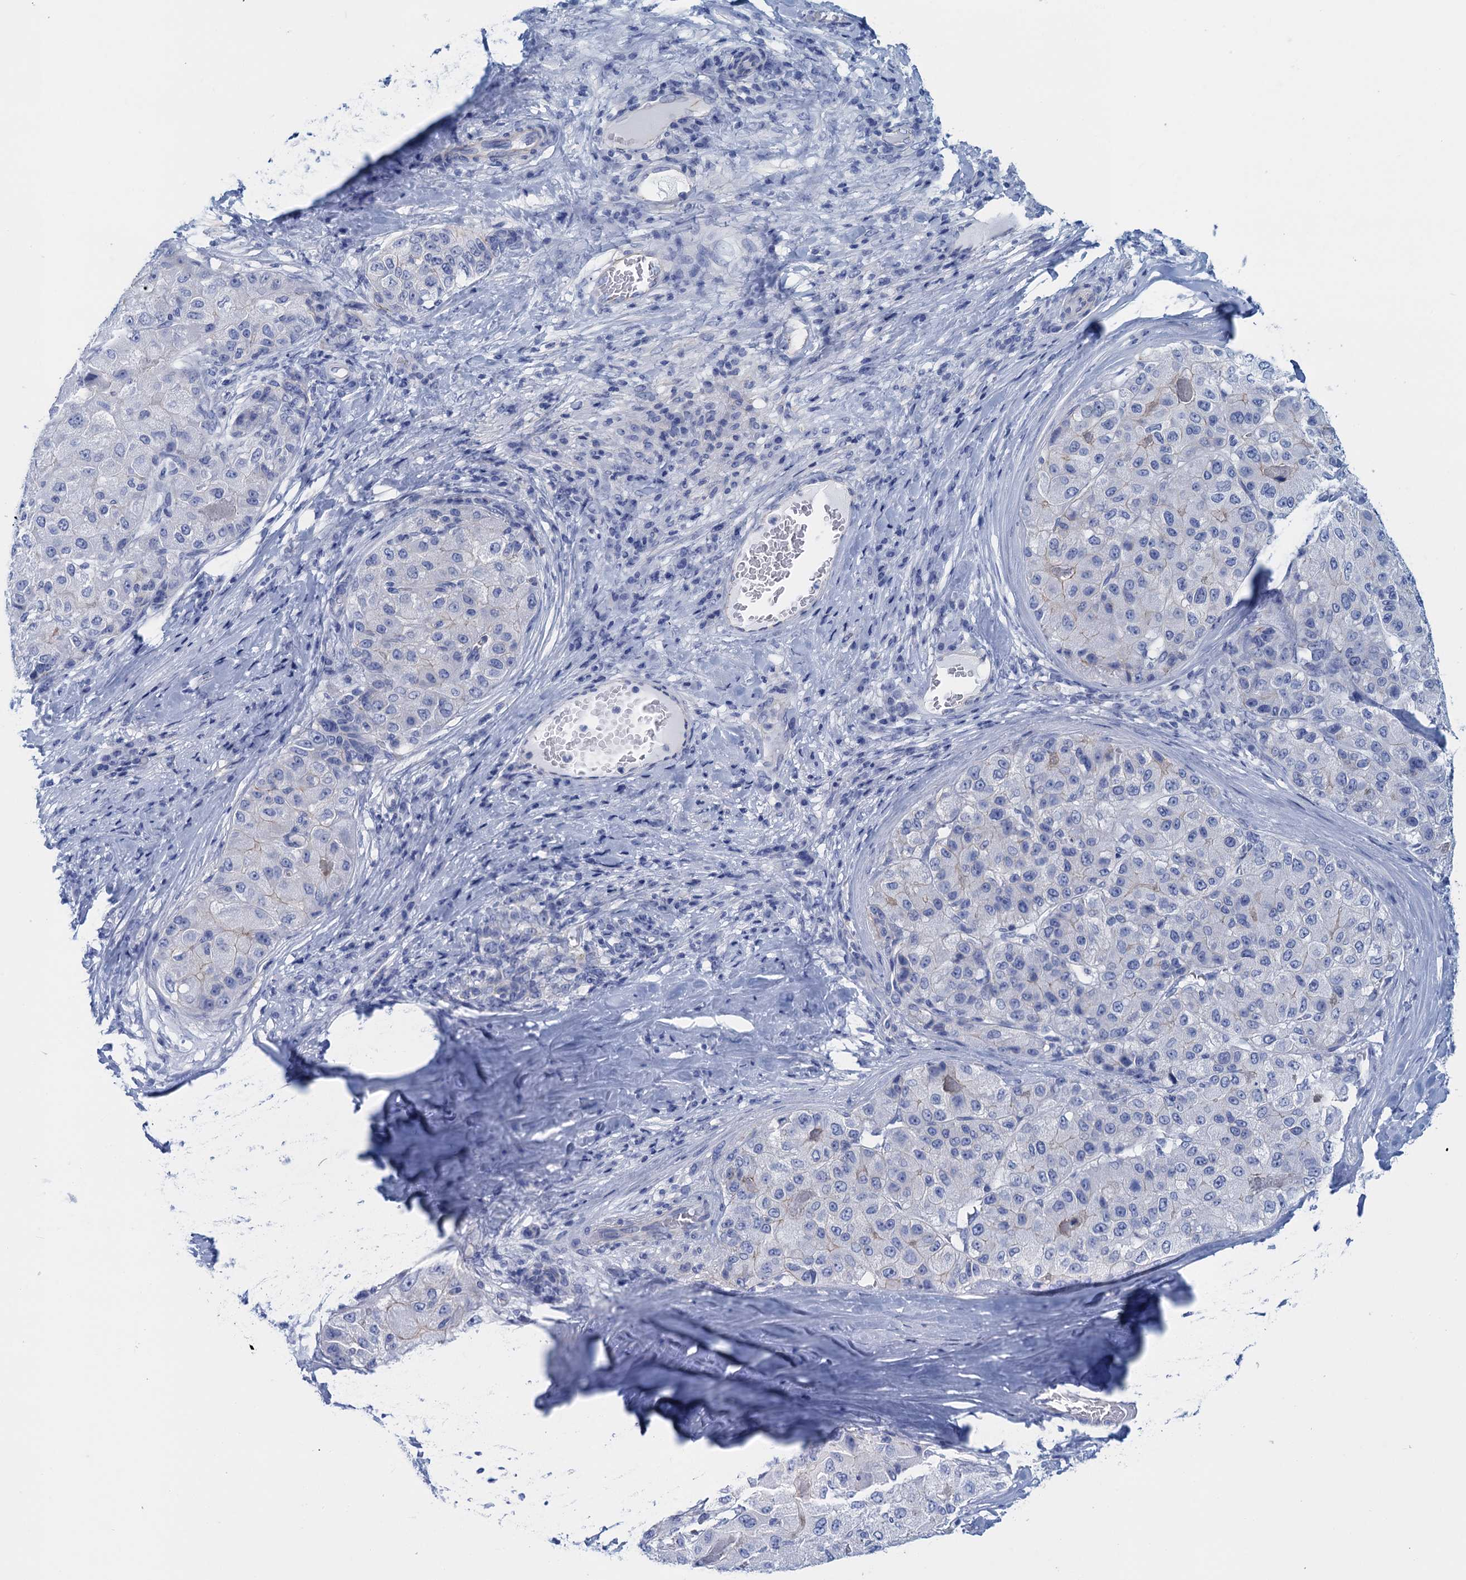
{"staining": {"intensity": "negative", "quantity": "none", "location": "none"}, "tissue": "liver cancer", "cell_type": "Tumor cells", "image_type": "cancer", "snomed": [{"axis": "morphology", "description": "Carcinoma, Hepatocellular, NOS"}, {"axis": "topography", "description": "Liver"}], "caption": "An IHC photomicrograph of hepatocellular carcinoma (liver) is shown. There is no staining in tumor cells of hepatocellular carcinoma (liver).", "gene": "CALML5", "patient": {"sex": "male", "age": 80}}